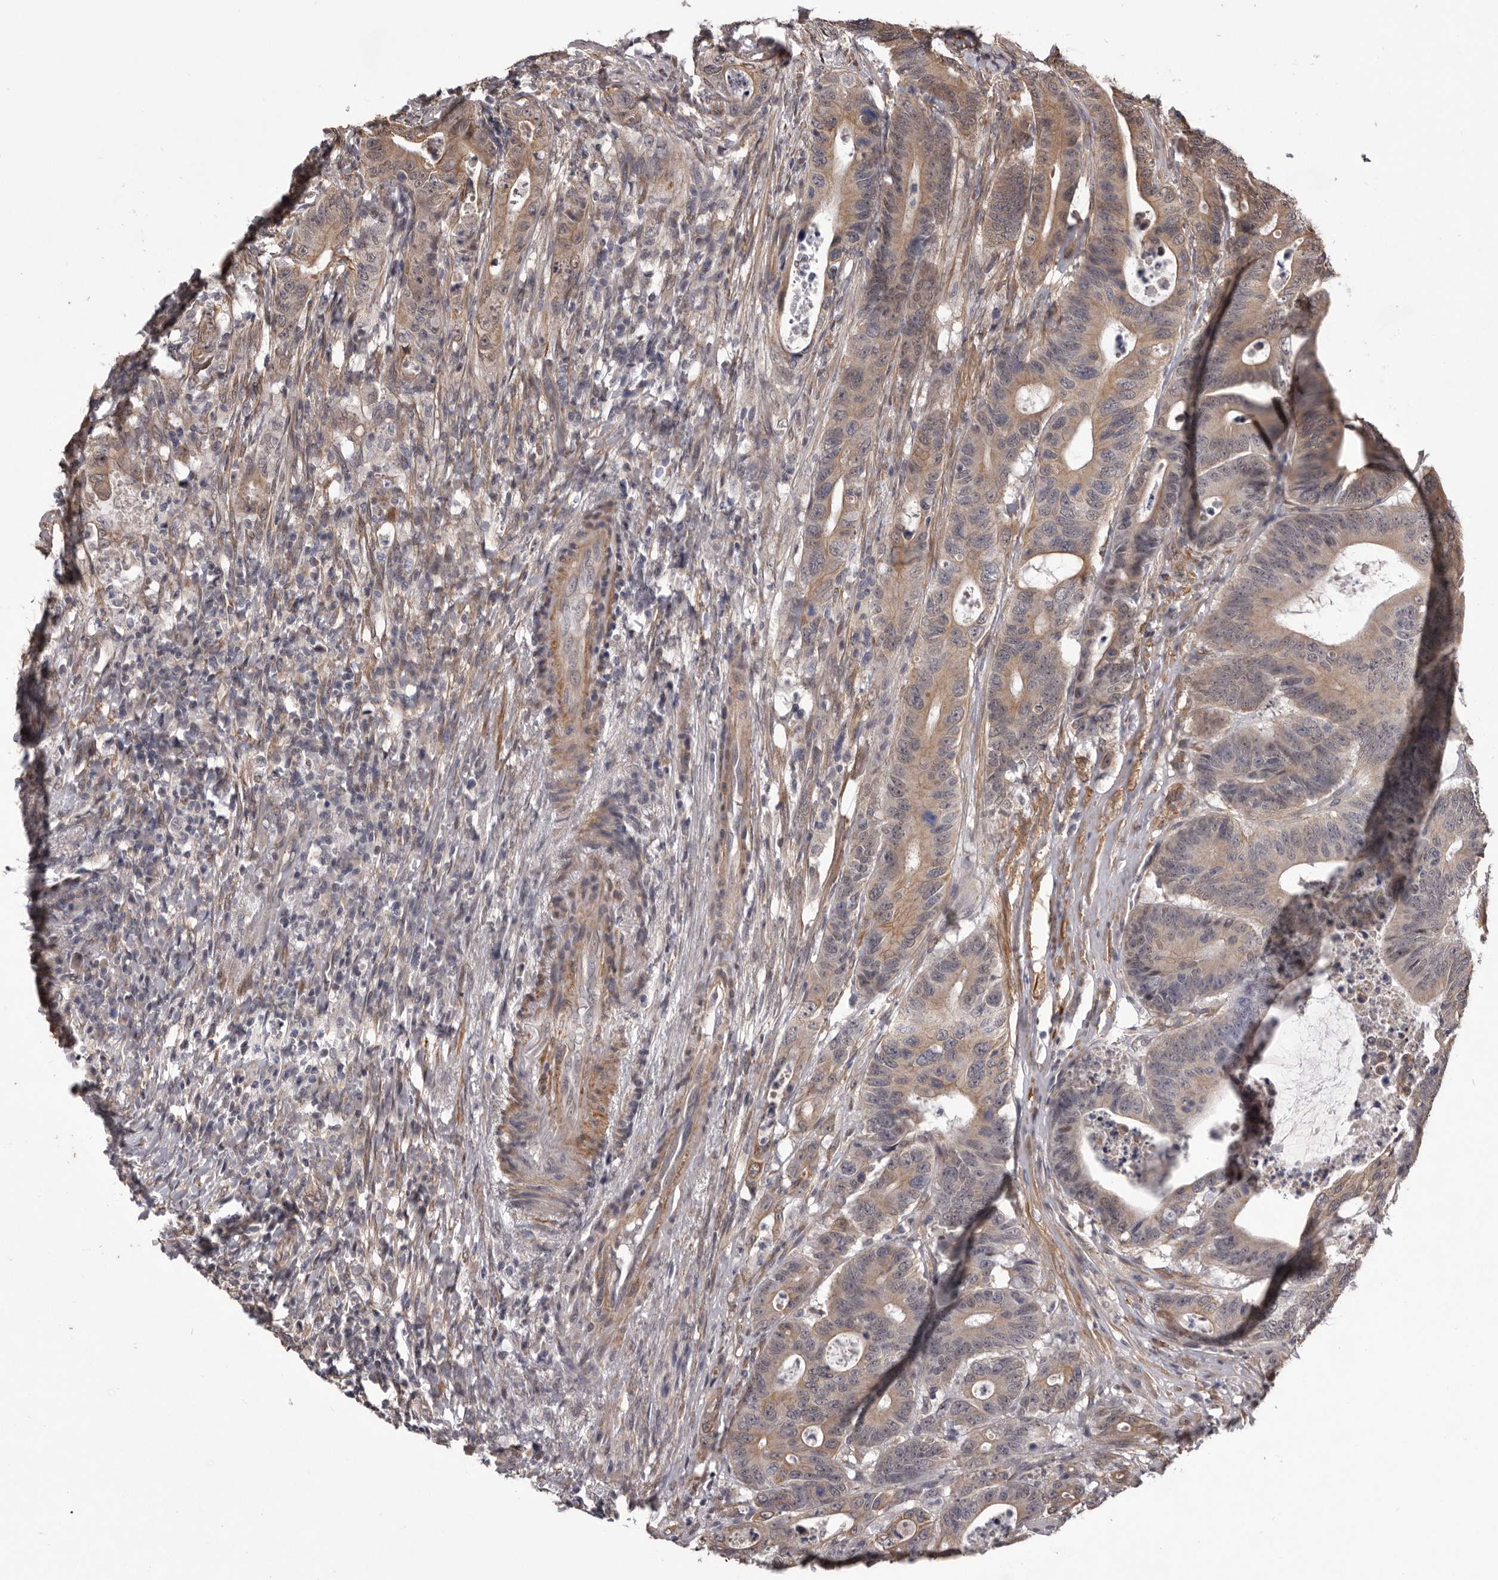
{"staining": {"intensity": "weak", "quantity": ">75%", "location": "cytoplasmic/membranous"}, "tissue": "colorectal cancer", "cell_type": "Tumor cells", "image_type": "cancer", "snomed": [{"axis": "morphology", "description": "Adenocarcinoma, NOS"}, {"axis": "topography", "description": "Colon"}], "caption": "Human adenocarcinoma (colorectal) stained with a brown dye displays weak cytoplasmic/membranous positive positivity in approximately >75% of tumor cells.", "gene": "CELF3", "patient": {"sex": "male", "age": 83}}